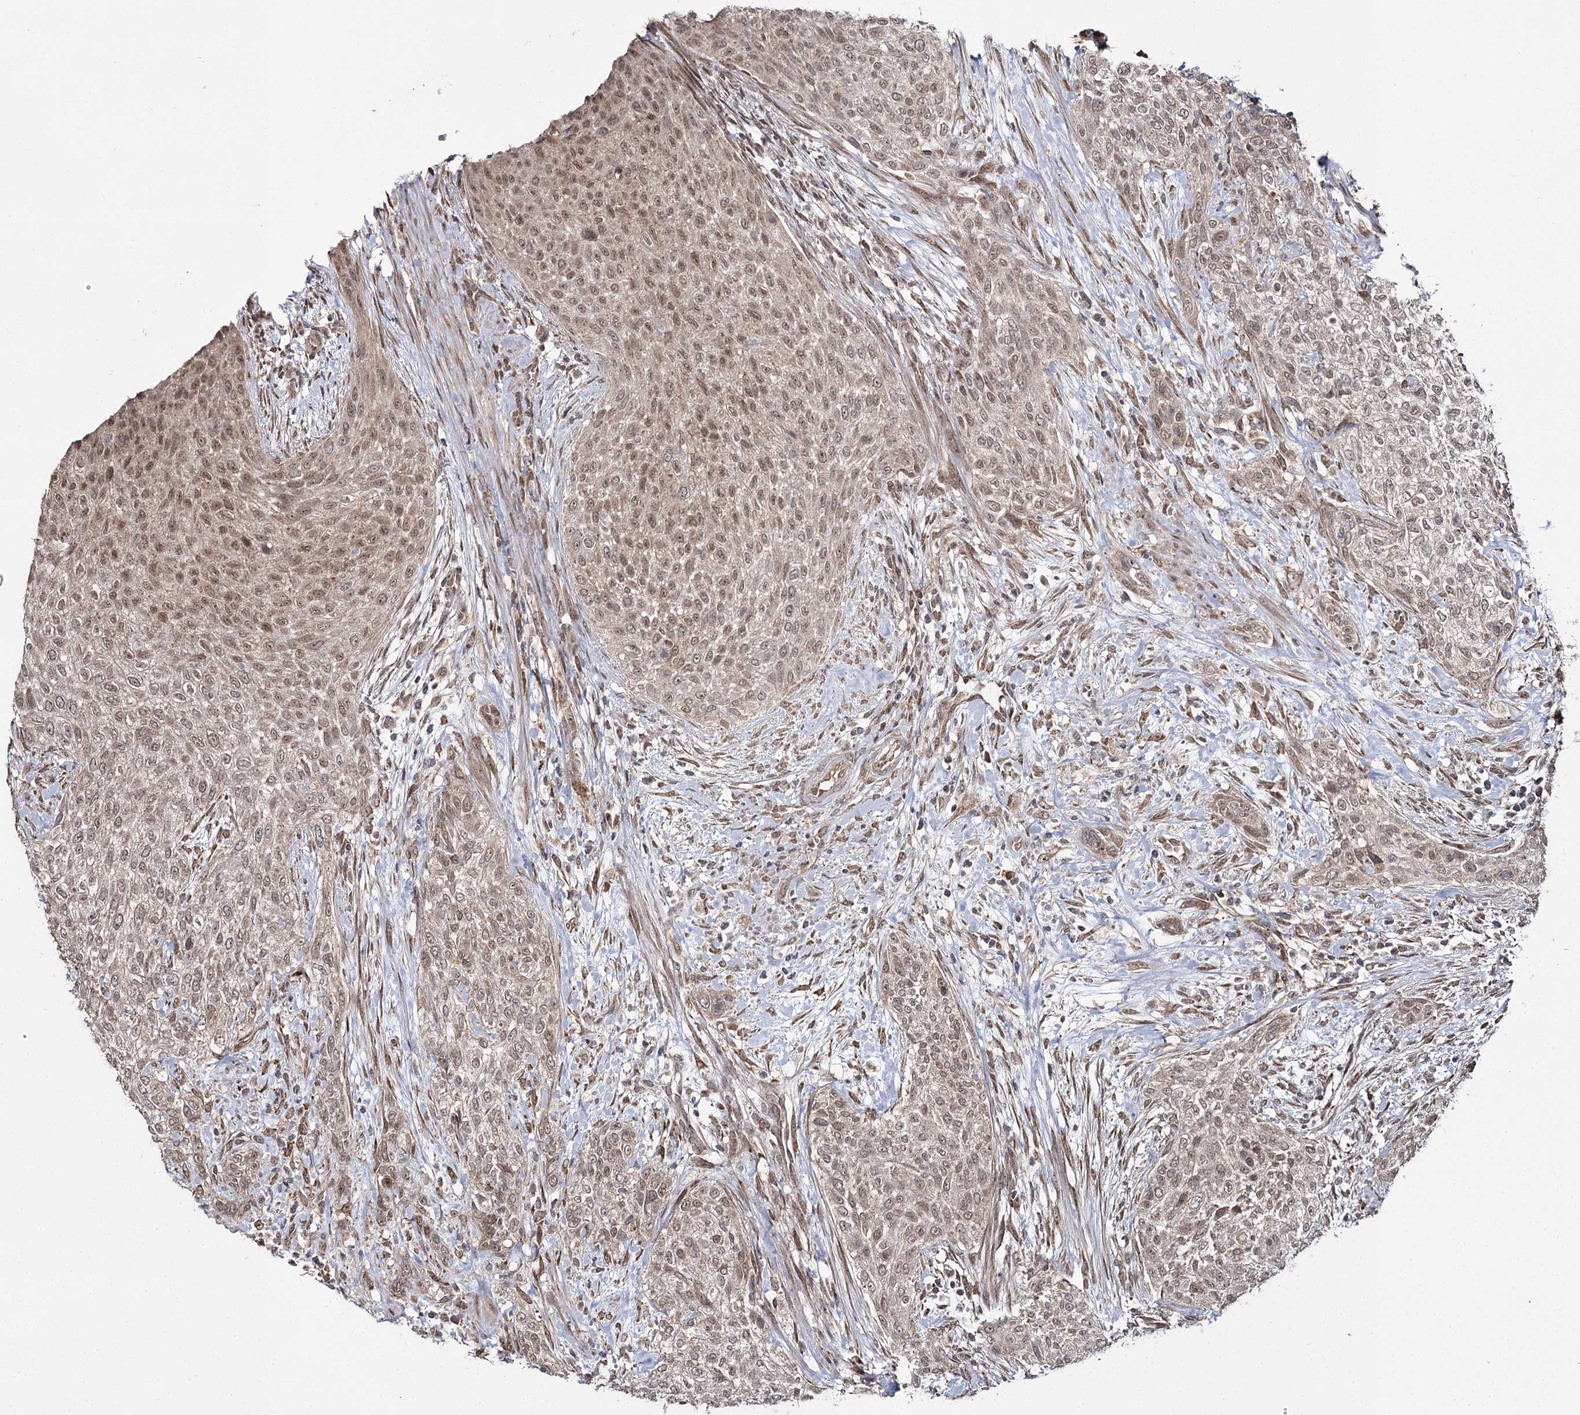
{"staining": {"intensity": "moderate", "quantity": ">75%", "location": "nuclear"}, "tissue": "urothelial cancer", "cell_type": "Tumor cells", "image_type": "cancer", "snomed": [{"axis": "morphology", "description": "Normal tissue, NOS"}, {"axis": "morphology", "description": "Urothelial carcinoma, NOS"}, {"axis": "topography", "description": "Urinary bladder"}, {"axis": "topography", "description": "Peripheral nerve tissue"}], "caption": "A micrograph of transitional cell carcinoma stained for a protein displays moderate nuclear brown staining in tumor cells. (DAB (3,3'-diaminobenzidine) IHC, brown staining for protein, blue staining for nuclei).", "gene": "TRNT1", "patient": {"sex": "male", "age": 35}}